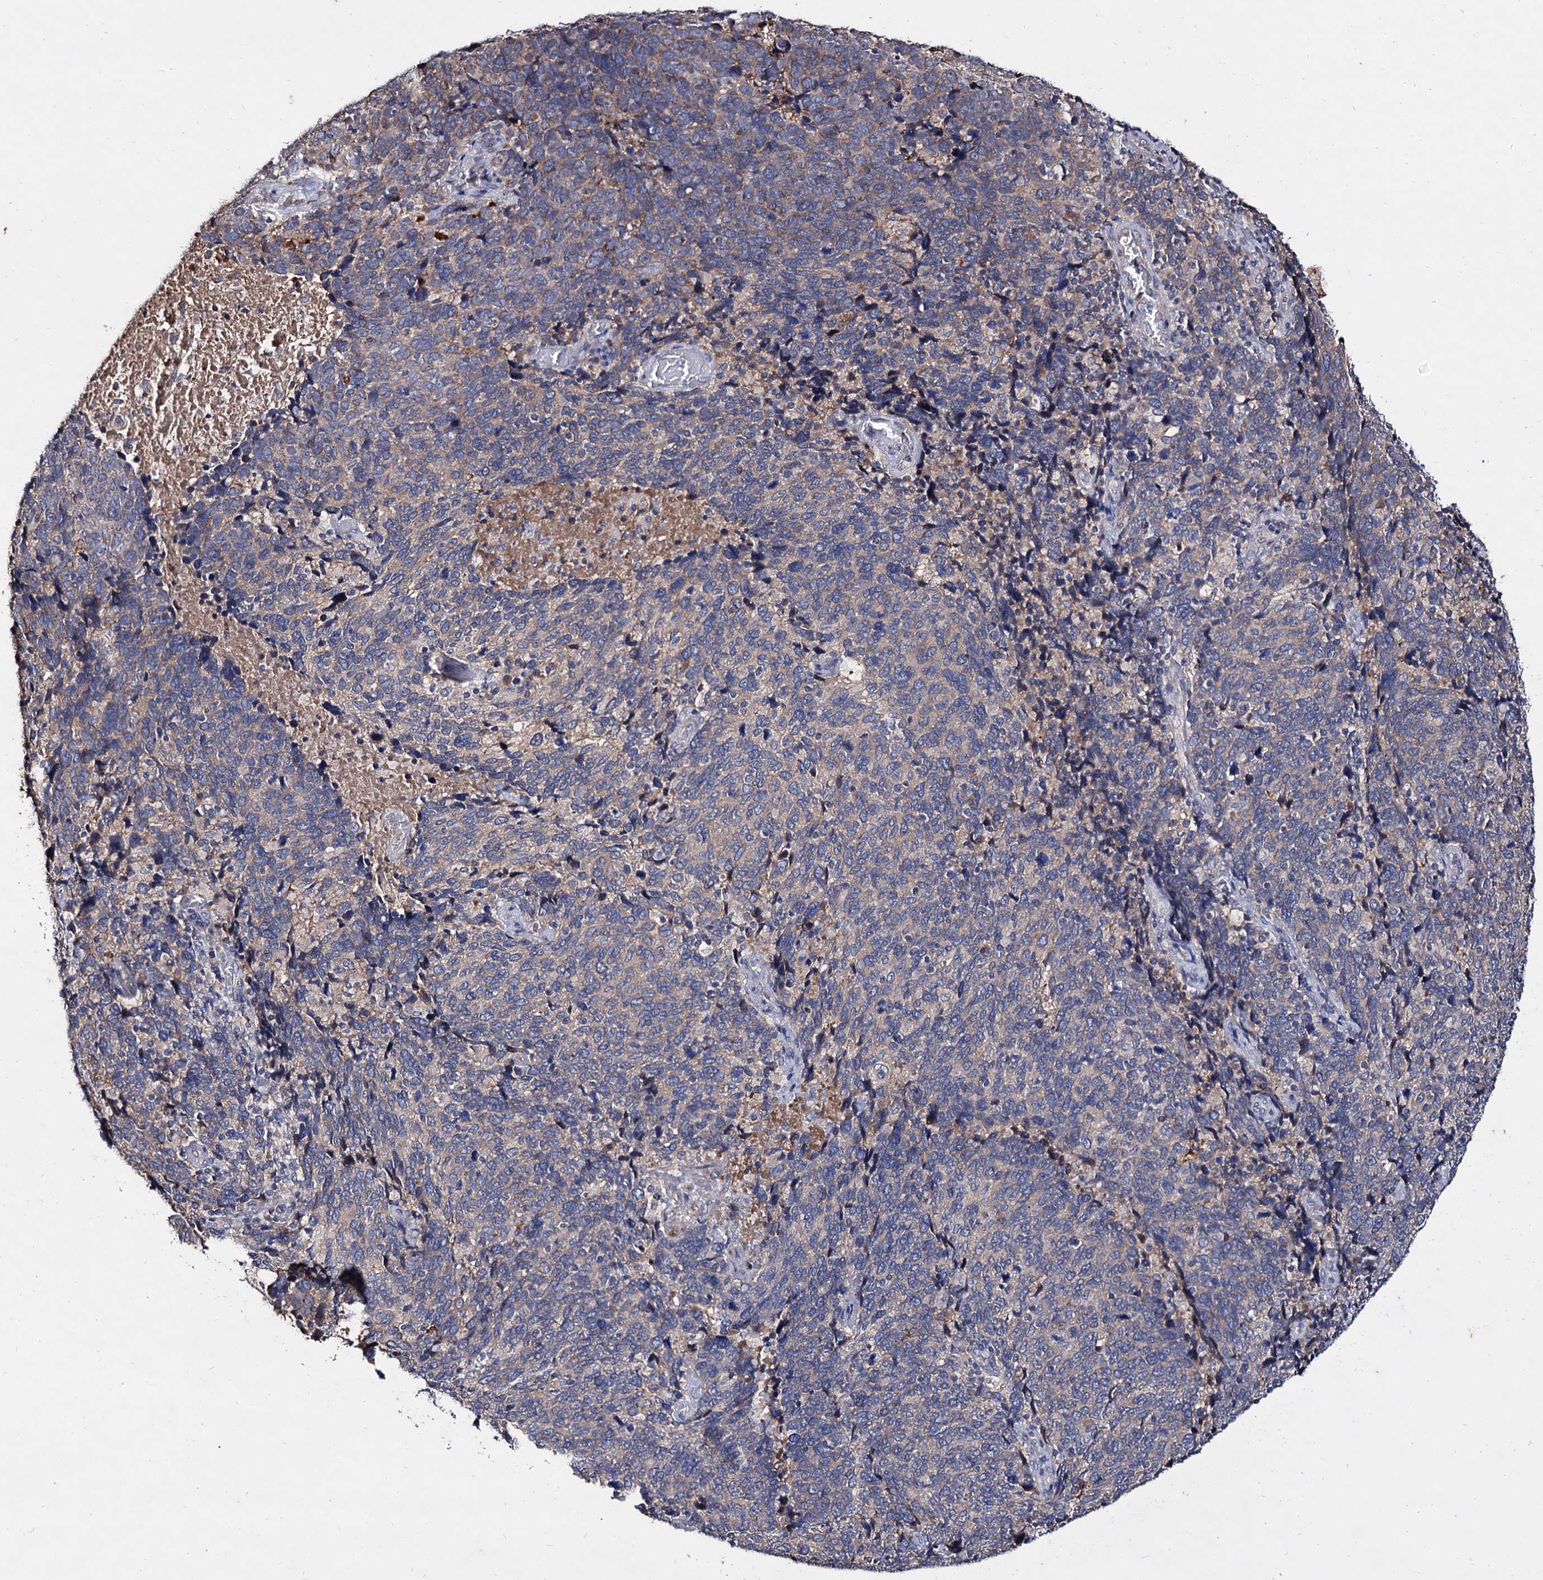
{"staining": {"intensity": "negative", "quantity": "none", "location": "none"}, "tissue": "cervical cancer", "cell_type": "Tumor cells", "image_type": "cancer", "snomed": [{"axis": "morphology", "description": "Squamous cell carcinoma, NOS"}, {"axis": "topography", "description": "Cervix"}], "caption": "The histopathology image reveals no staining of tumor cells in squamous cell carcinoma (cervical).", "gene": "ARFIP2", "patient": {"sex": "female", "age": 41}}